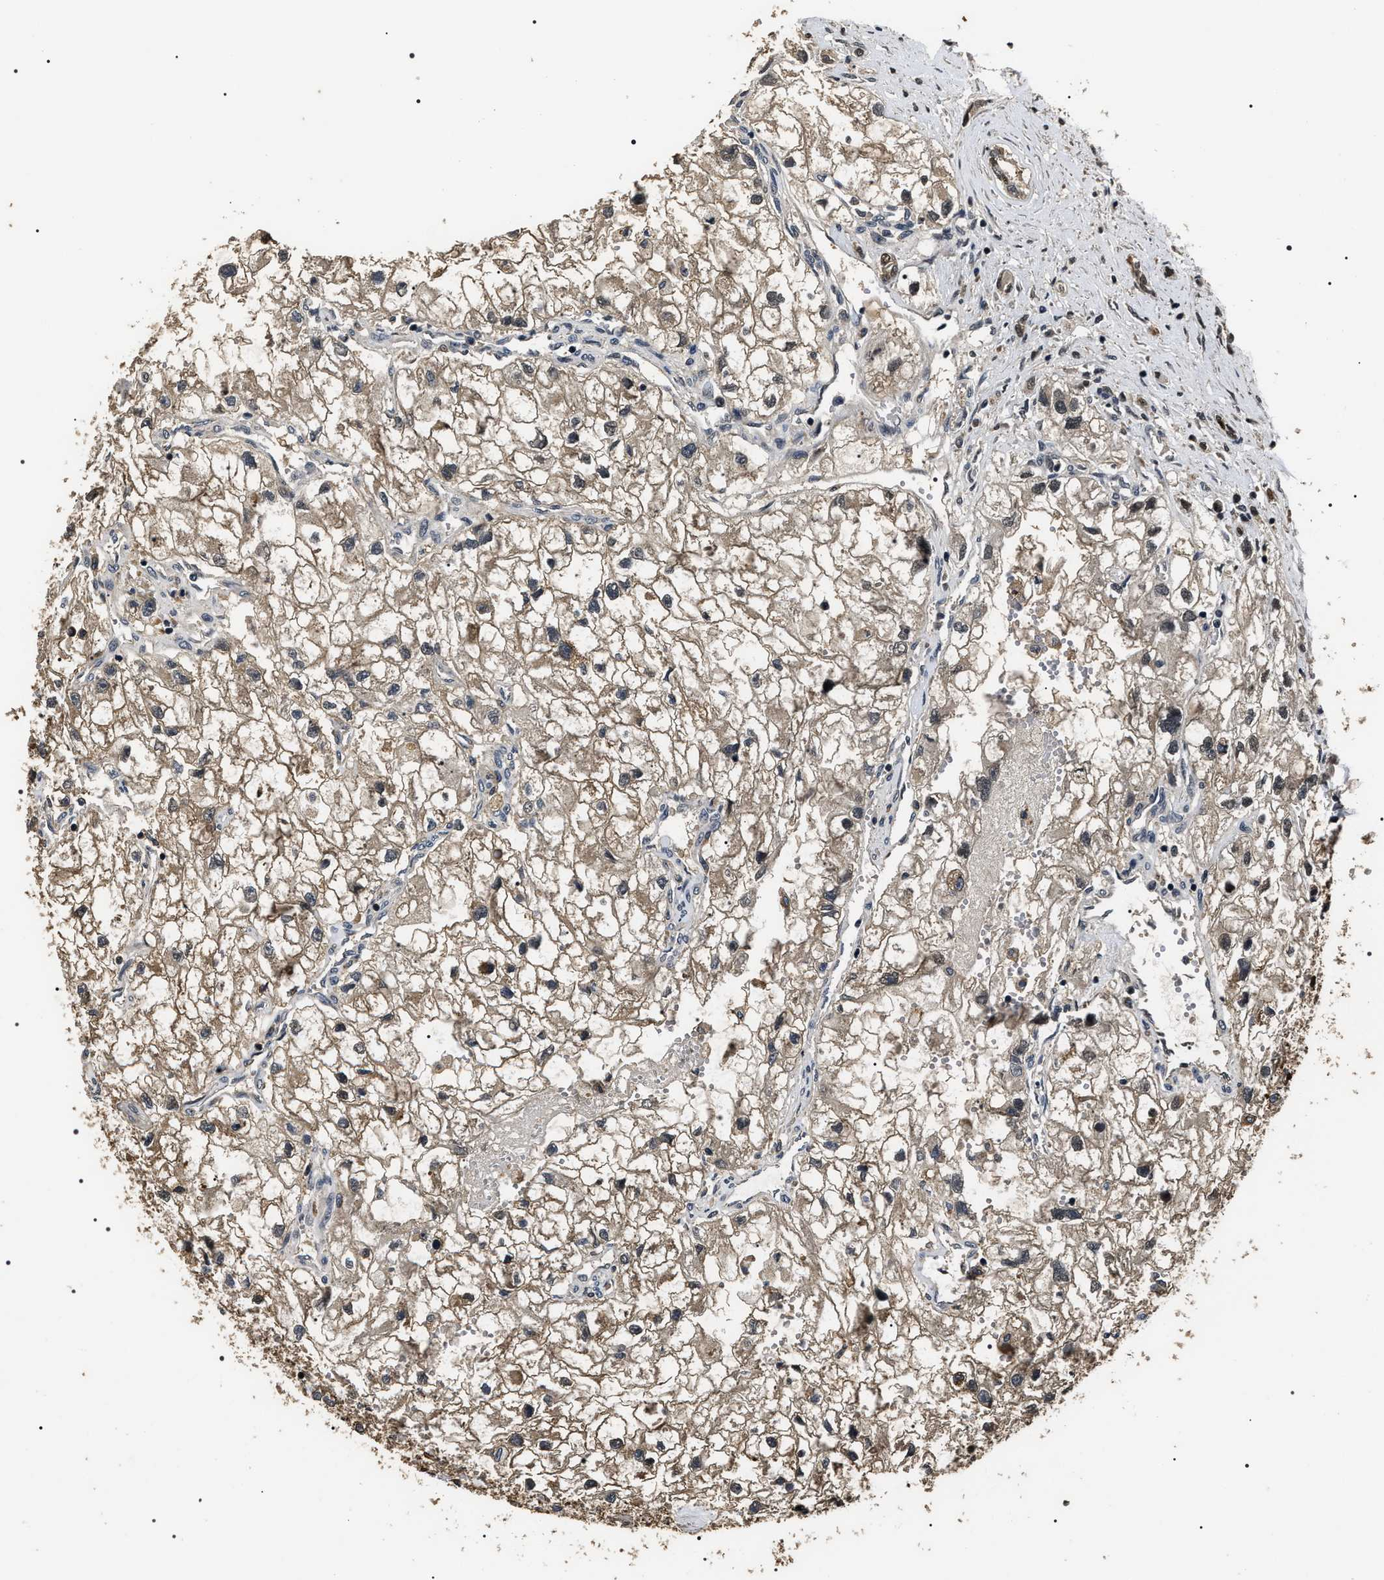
{"staining": {"intensity": "moderate", "quantity": "25%-75%", "location": "cytoplasmic/membranous,nuclear"}, "tissue": "renal cancer", "cell_type": "Tumor cells", "image_type": "cancer", "snomed": [{"axis": "morphology", "description": "Adenocarcinoma, NOS"}, {"axis": "topography", "description": "Kidney"}], "caption": "Moderate cytoplasmic/membranous and nuclear expression is identified in approximately 25%-75% of tumor cells in renal cancer (adenocarcinoma).", "gene": "ARHGAP22", "patient": {"sex": "female", "age": 70}}